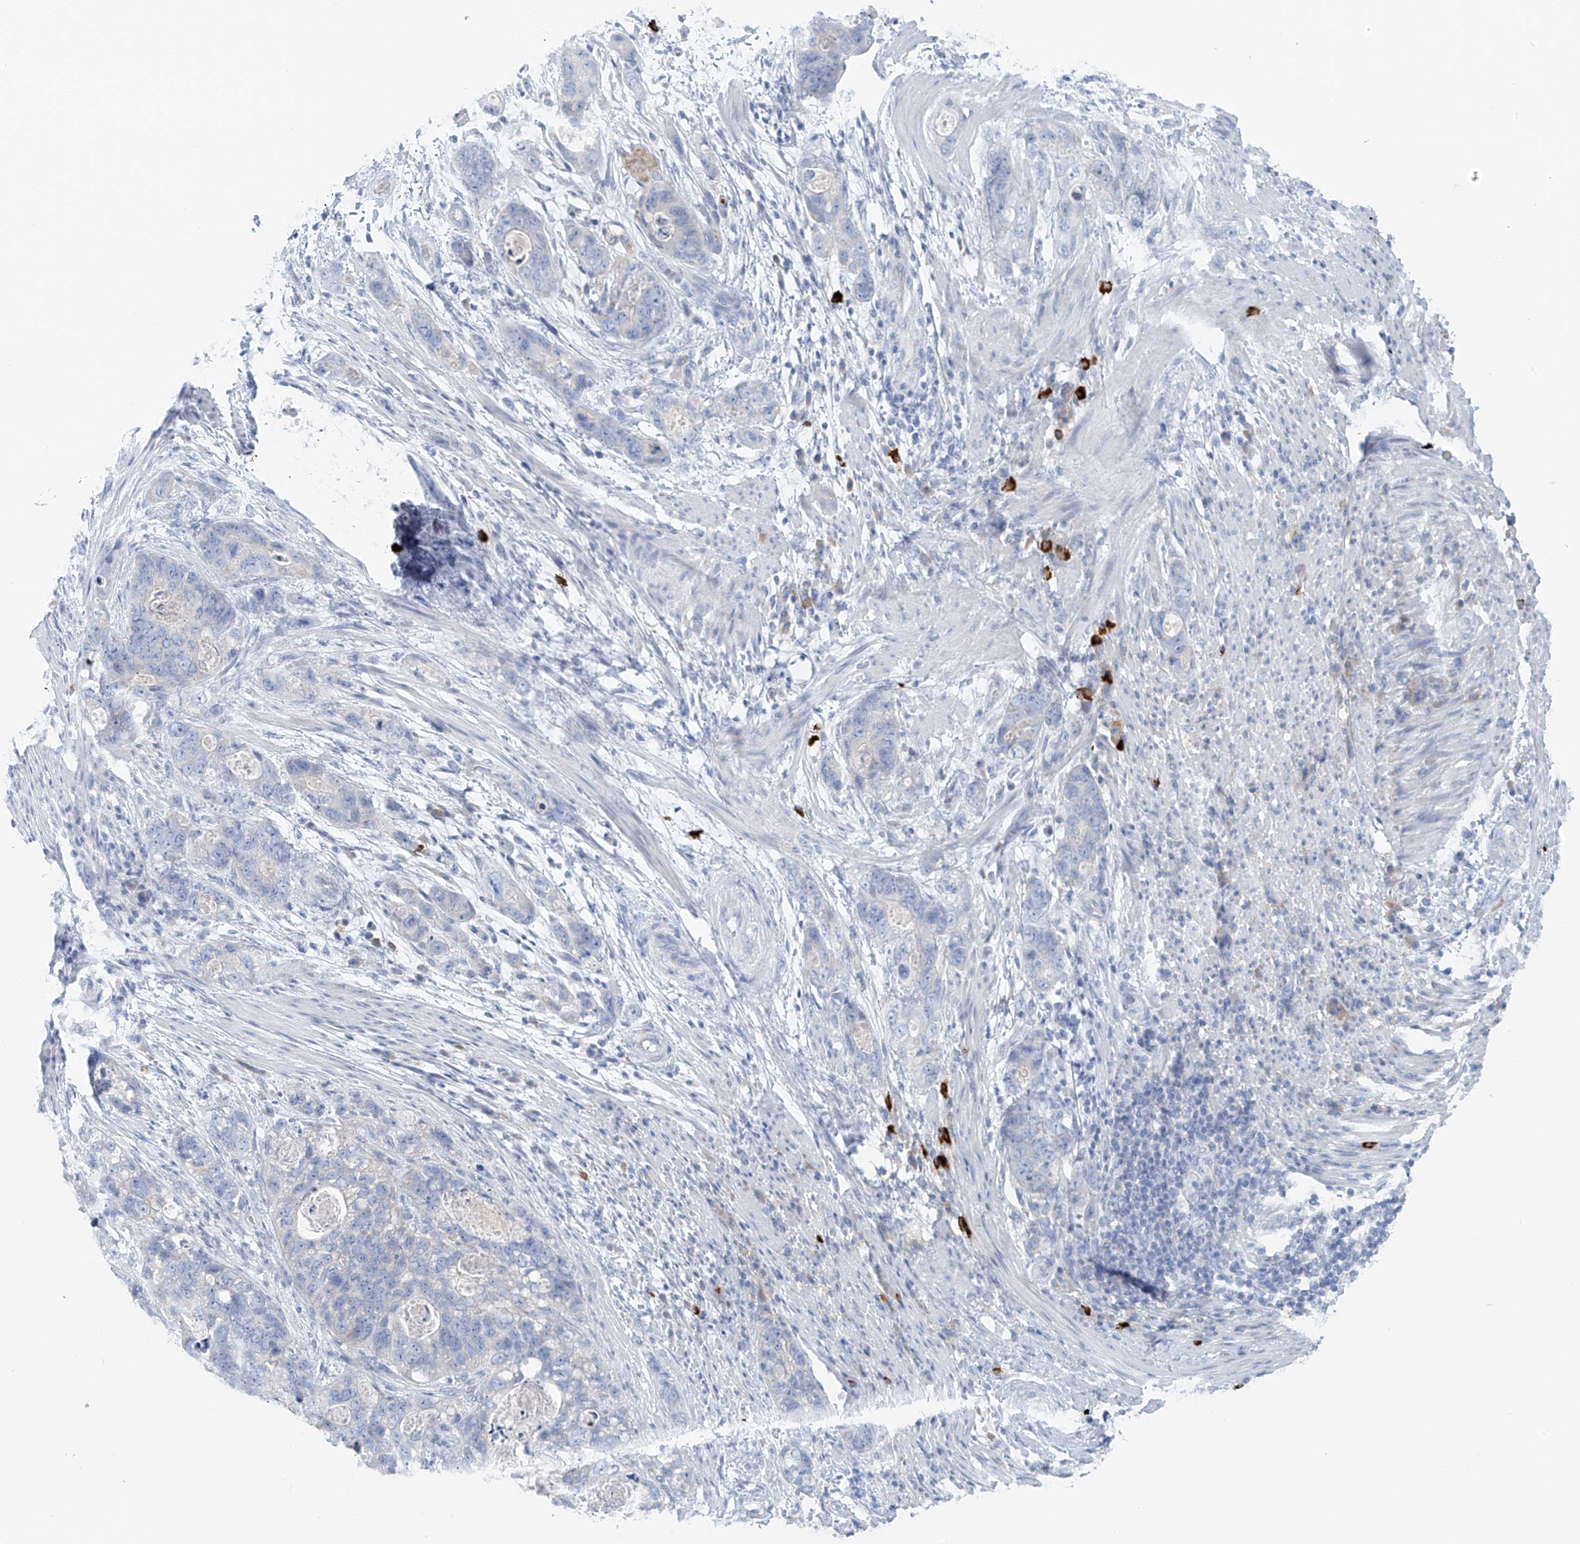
{"staining": {"intensity": "negative", "quantity": "none", "location": "none"}, "tissue": "stomach cancer", "cell_type": "Tumor cells", "image_type": "cancer", "snomed": [{"axis": "morphology", "description": "Adenocarcinoma, NOS"}, {"axis": "topography", "description": "Stomach"}], "caption": "This is a histopathology image of IHC staining of stomach adenocarcinoma, which shows no expression in tumor cells.", "gene": "POMGNT2", "patient": {"sex": "female", "age": 89}}